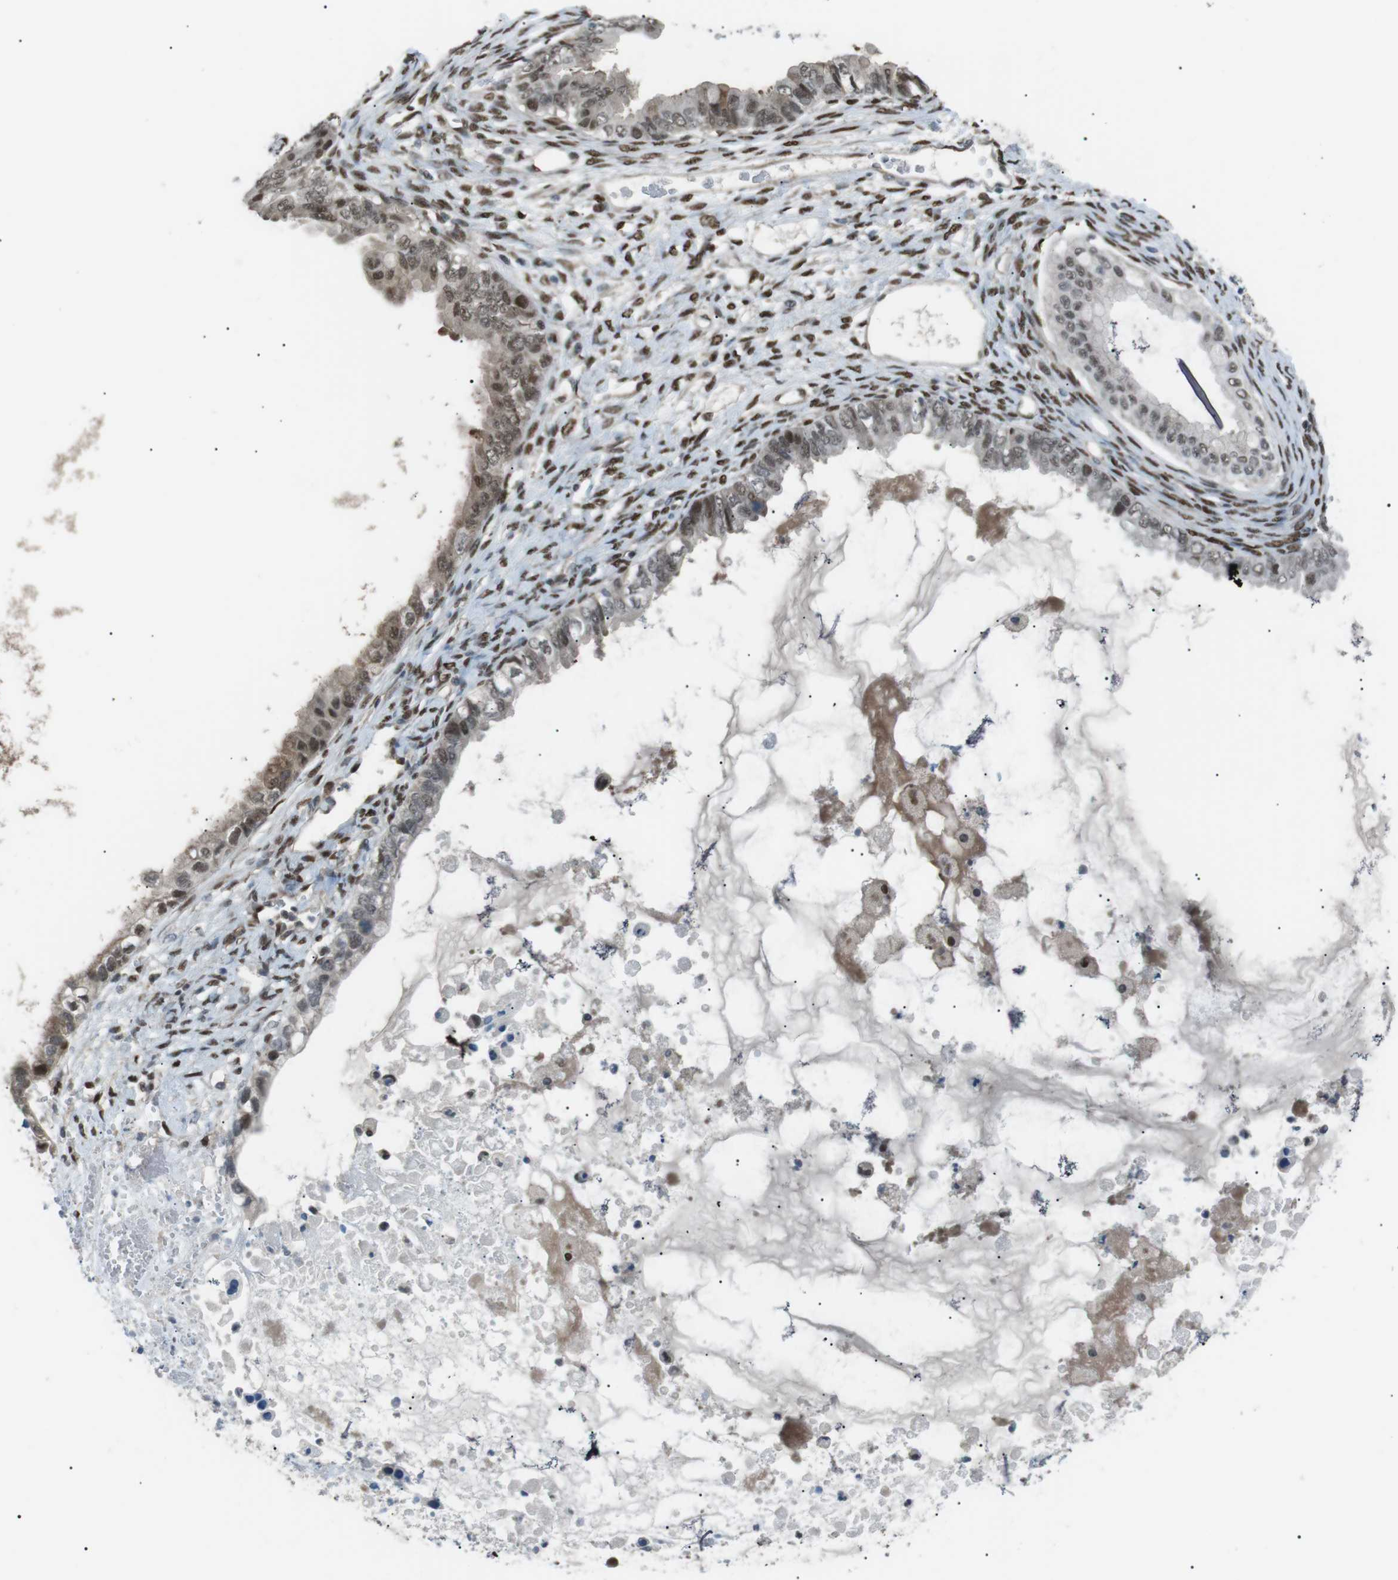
{"staining": {"intensity": "weak", "quantity": "25%-75%", "location": "nuclear"}, "tissue": "ovarian cancer", "cell_type": "Tumor cells", "image_type": "cancer", "snomed": [{"axis": "morphology", "description": "Cystadenocarcinoma, mucinous, NOS"}, {"axis": "topography", "description": "Ovary"}], "caption": "Ovarian mucinous cystadenocarcinoma stained with immunohistochemistry shows weak nuclear staining in approximately 25%-75% of tumor cells.", "gene": "SRPK2", "patient": {"sex": "female", "age": 80}}